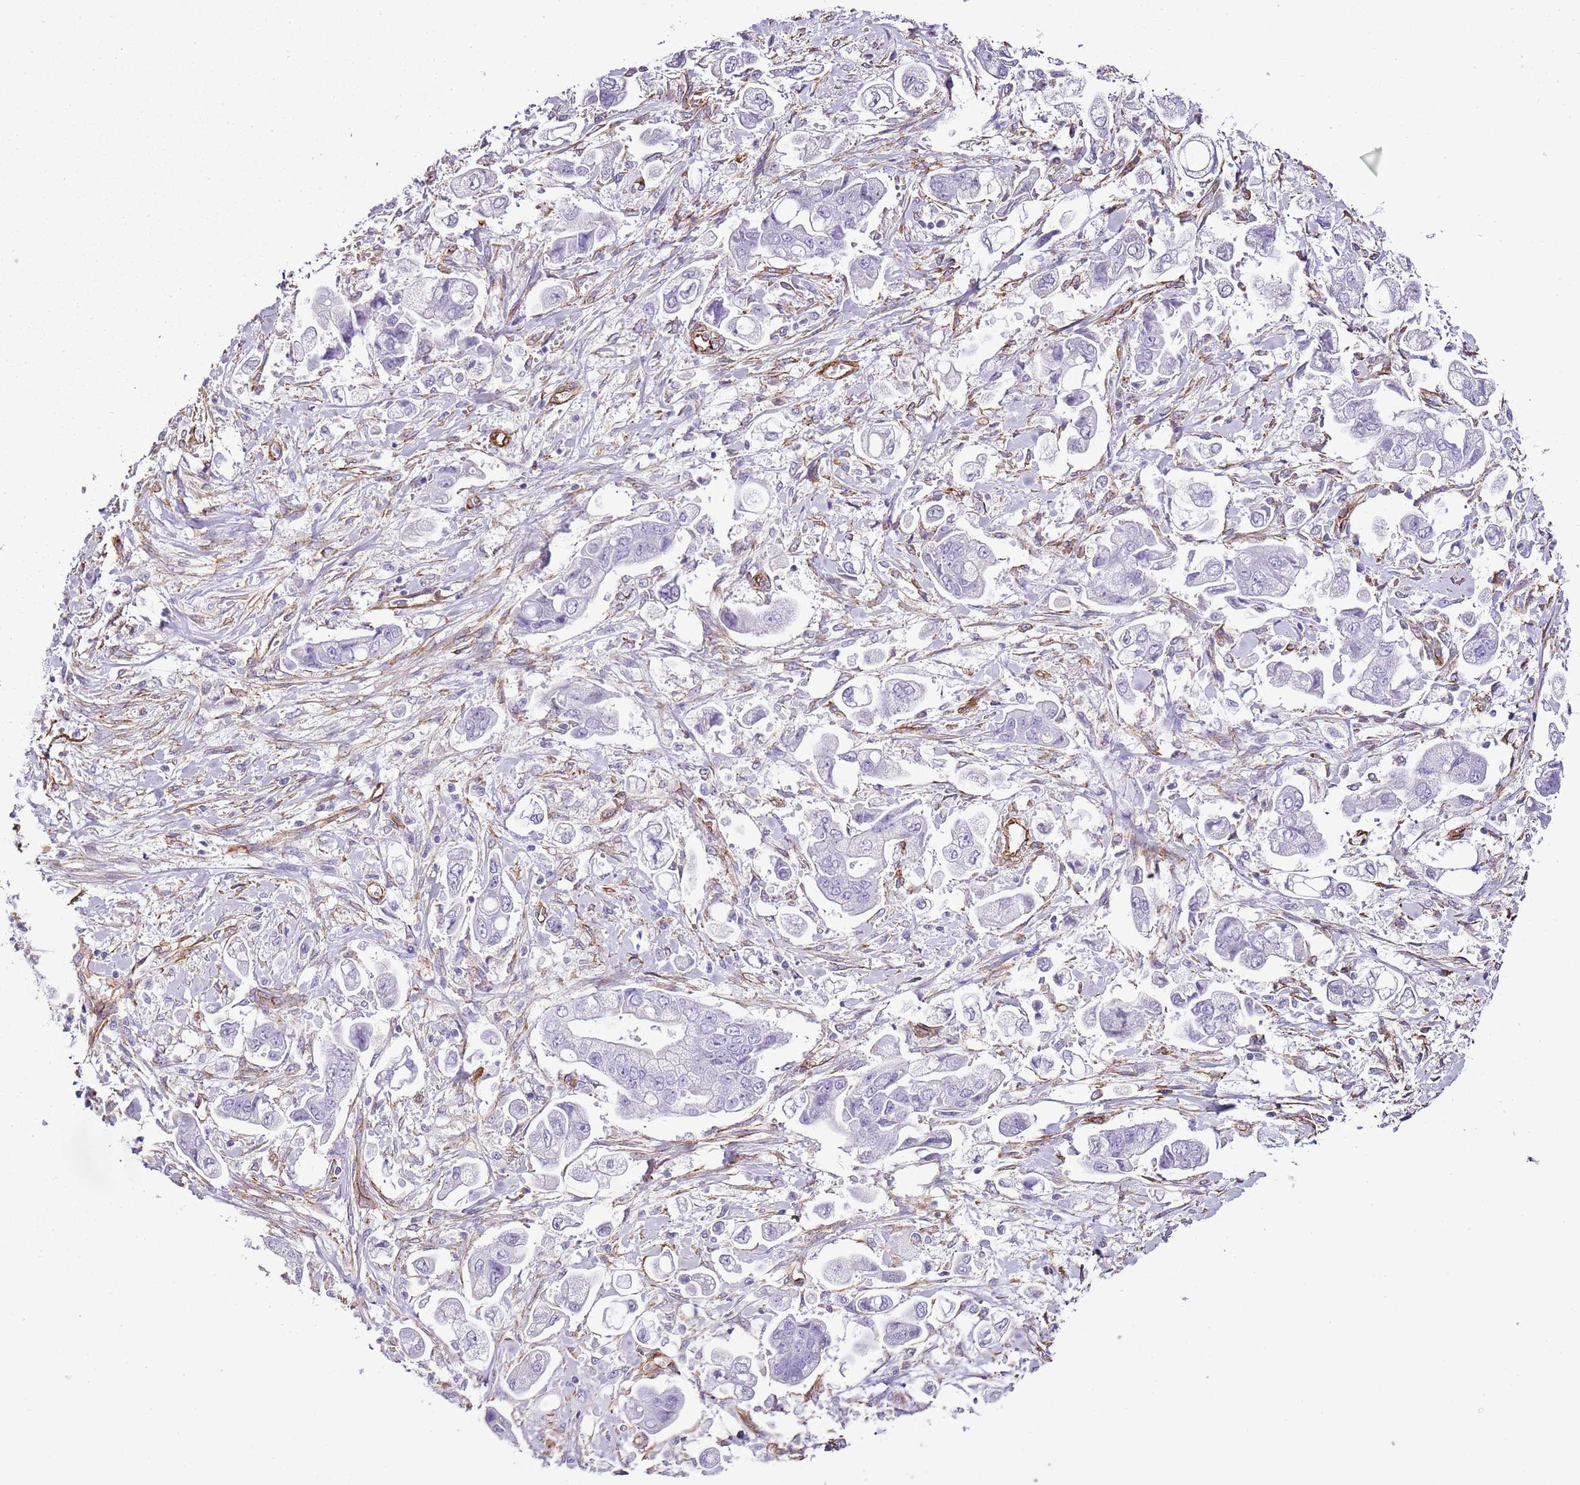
{"staining": {"intensity": "negative", "quantity": "none", "location": "none"}, "tissue": "stomach cancer", "cell_type": "Tumor cells", "image_type": "cancer", "snomed": [{"axis": "morphology", "description": "Adenocarcinoma, NOS"}, {"axis": "topography", "description": "Stomach"}], "caption": "IHC of human stomach cancer (adenocarcinoma) reveals no expression in tumor cells.", "gene": "CTDSPL", "patient": {"sex": "male", "age": 62}}